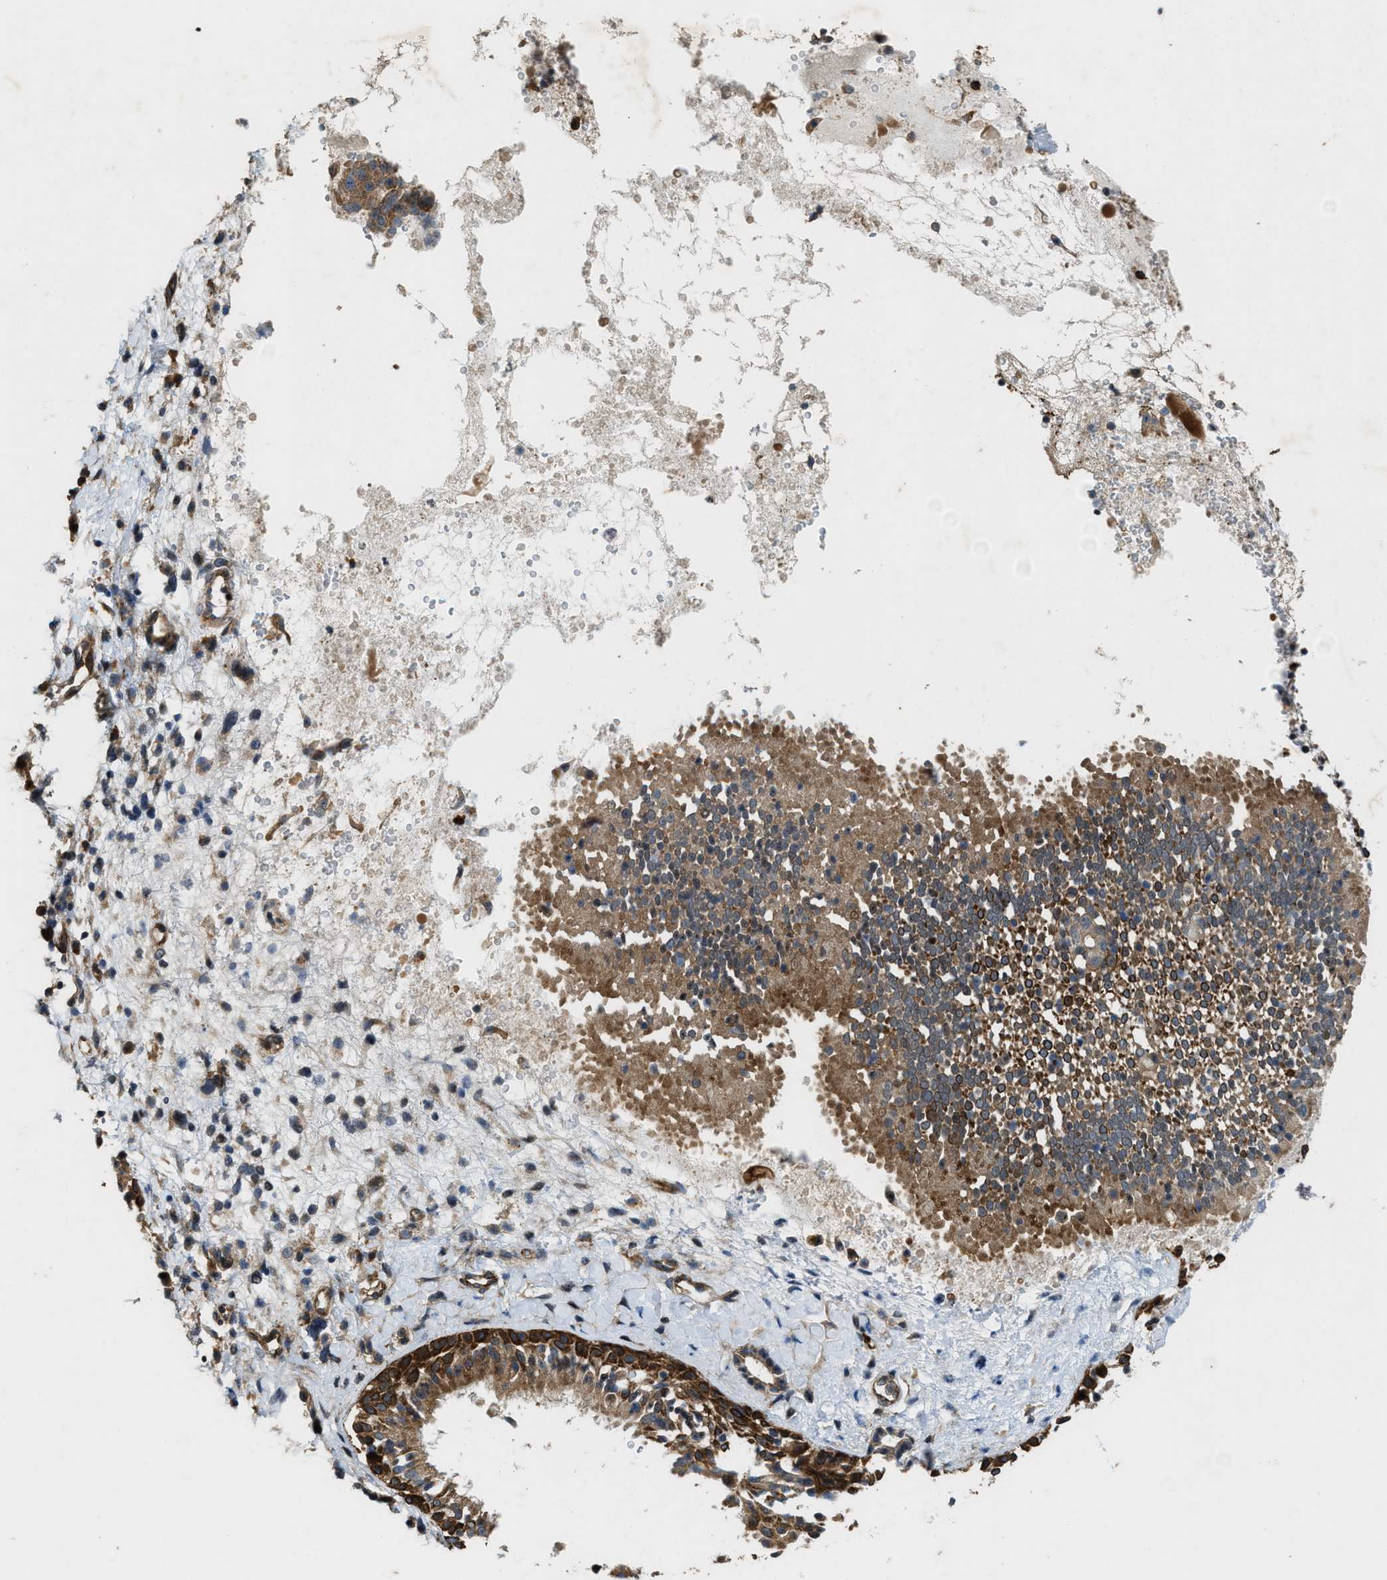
{"staining": {"intensity": "strong", "quantity": "25%-75%", "location": "cytoplasmic/membranous"}, "tissue": "nasopharynx", "cell_type": "Respiratory epithelial cells", "image_type": "normal", "snomed": [{"axis": "morphology", "description": "Normal tissue, NOS"}, {"axis": "topography", "description": "Nasopharynx"}], "caption": "A micrograph of nasopharynx stained for a protein demonstrates strong cytoplasmic/membranous brown staining in respiratory epithelial cells.", "gene": "LRRC72", "patient": {"sex": "male", "age": 22}}